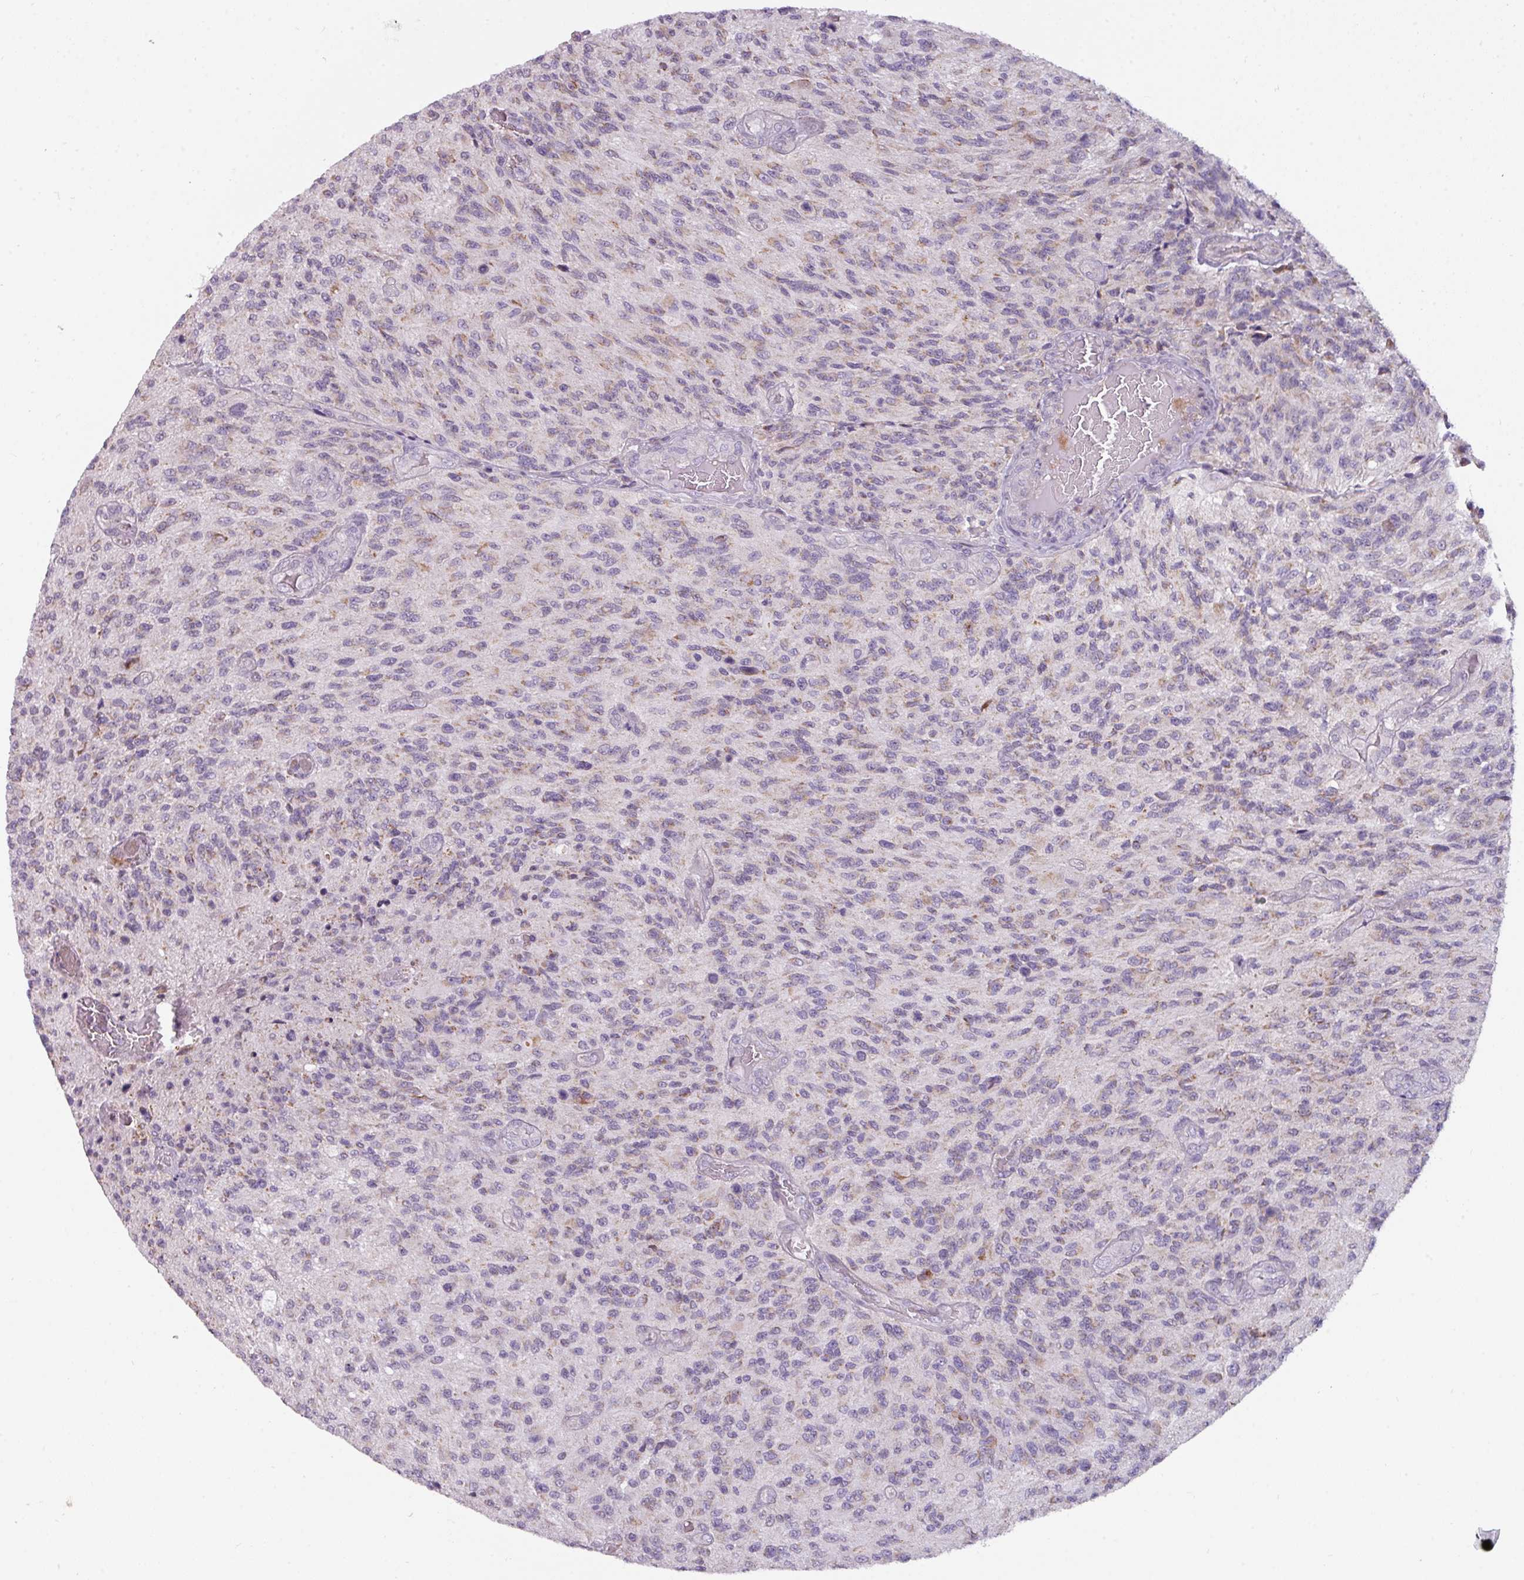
{"staining": {"intensity": "negative", "quantity": "none", "location": "none"}, "tissue": "glioma", "cell_type": "Tumor cells", "image_type": "cancer", "snomed": [{"axis": "morphology", "description": "Normal tissue, NOS"}, {"axis": "morphology", "description": "Glioma, malignant, High grade"}, {"axis": "topography", "description": "Cerebral cortex"}], "caption": "DAB (3,3'-diaminobenzidine) immunohistochemical staining of glioma displays no significant positivity in tumor cells. (DAB (3,3'-diaminobenzidine) immunohistochemistry (IHC) visualized using brightfield microscopy, high magnification).", "gene": "C2orf68", "patient": {"sex": "male", "age": 56}}